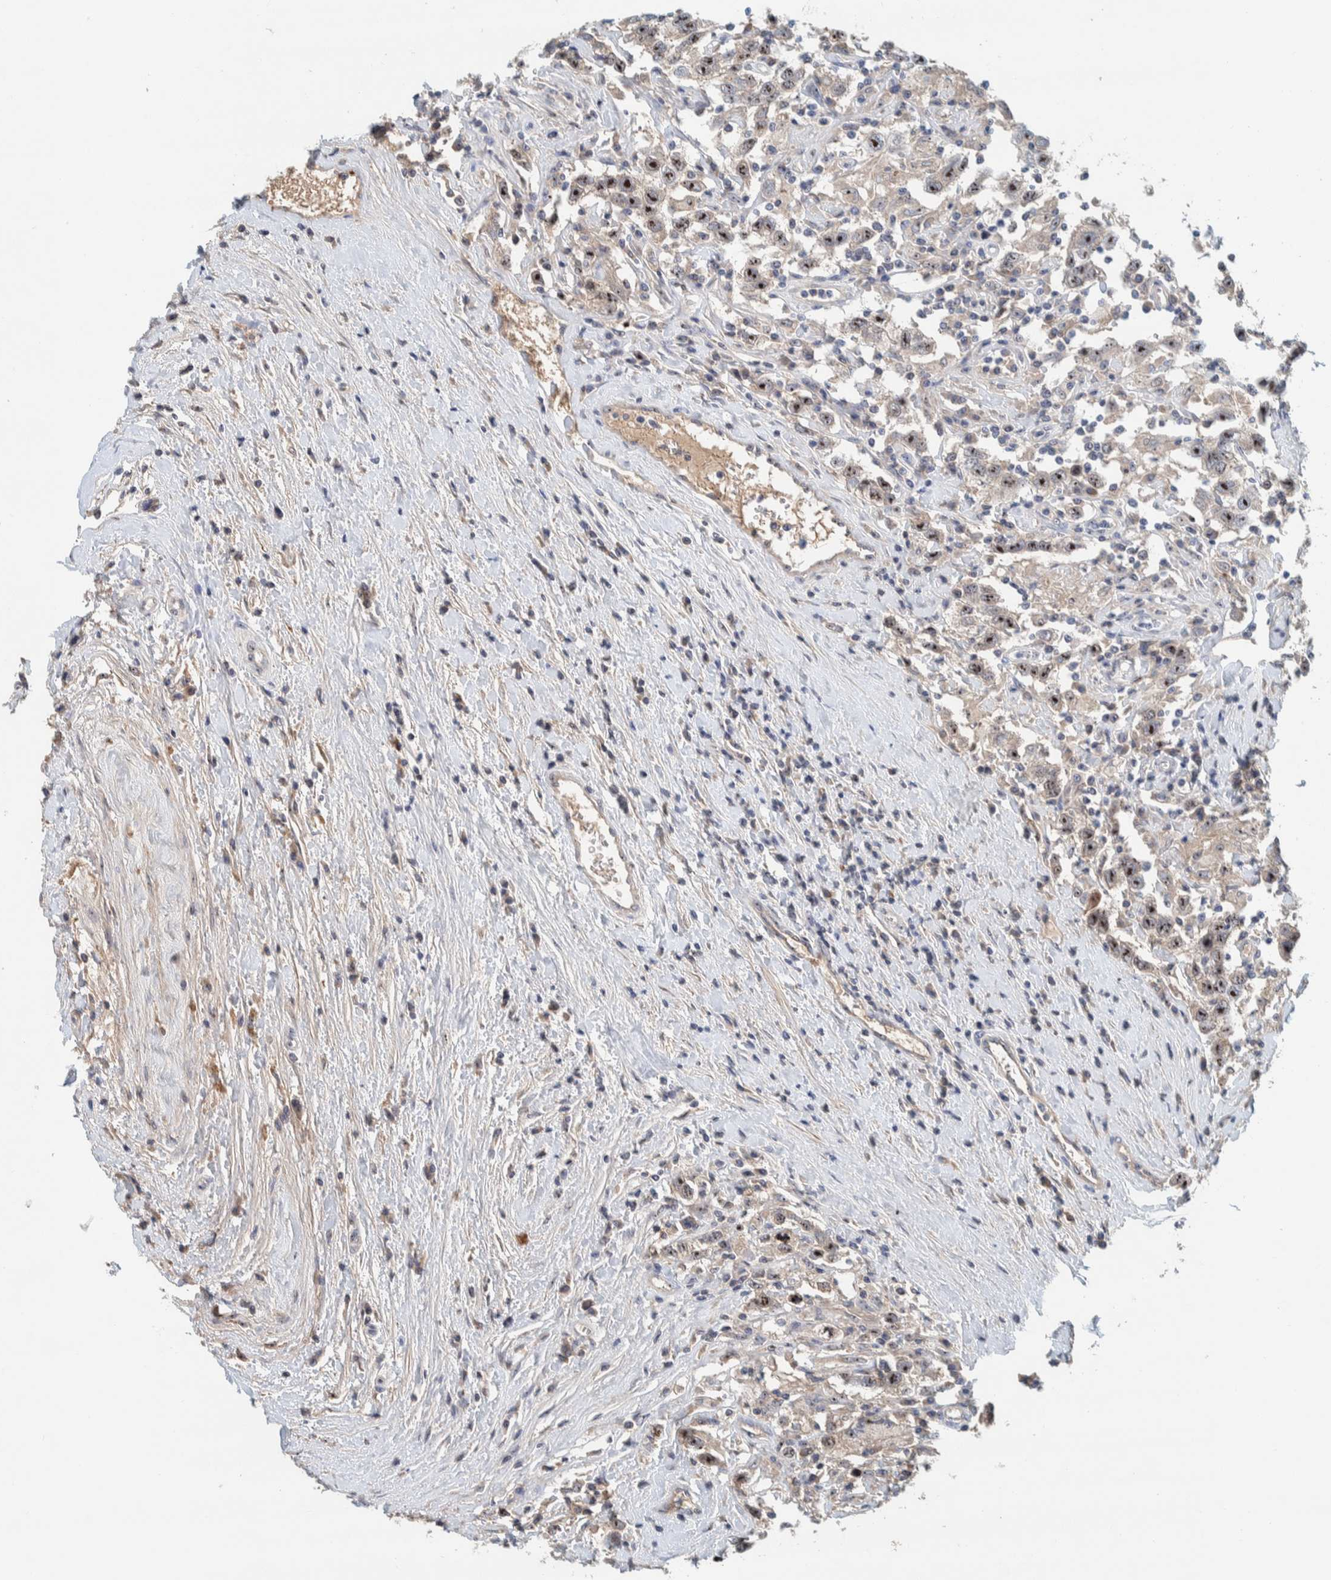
{"staining": {"intensity": "strong", "quantity": ">75%", "location": "nuclear"}, "tissue": "testis cancer", "cell_type": "Tumor cells", "image_type": "cancer", "snomed": [{"axis": "morphology", "description": "Seminoma, NOS"}, {"axis": "topography", "description": "Testis"}], "caption": "Testis seminoma stained for a protein exhibits strong nuclear positivity in tumor cells. (IHC, brightfield microscopy, high magnification).", "gene": "NOL11", "patient": {"sex": "male", "age": 41}}